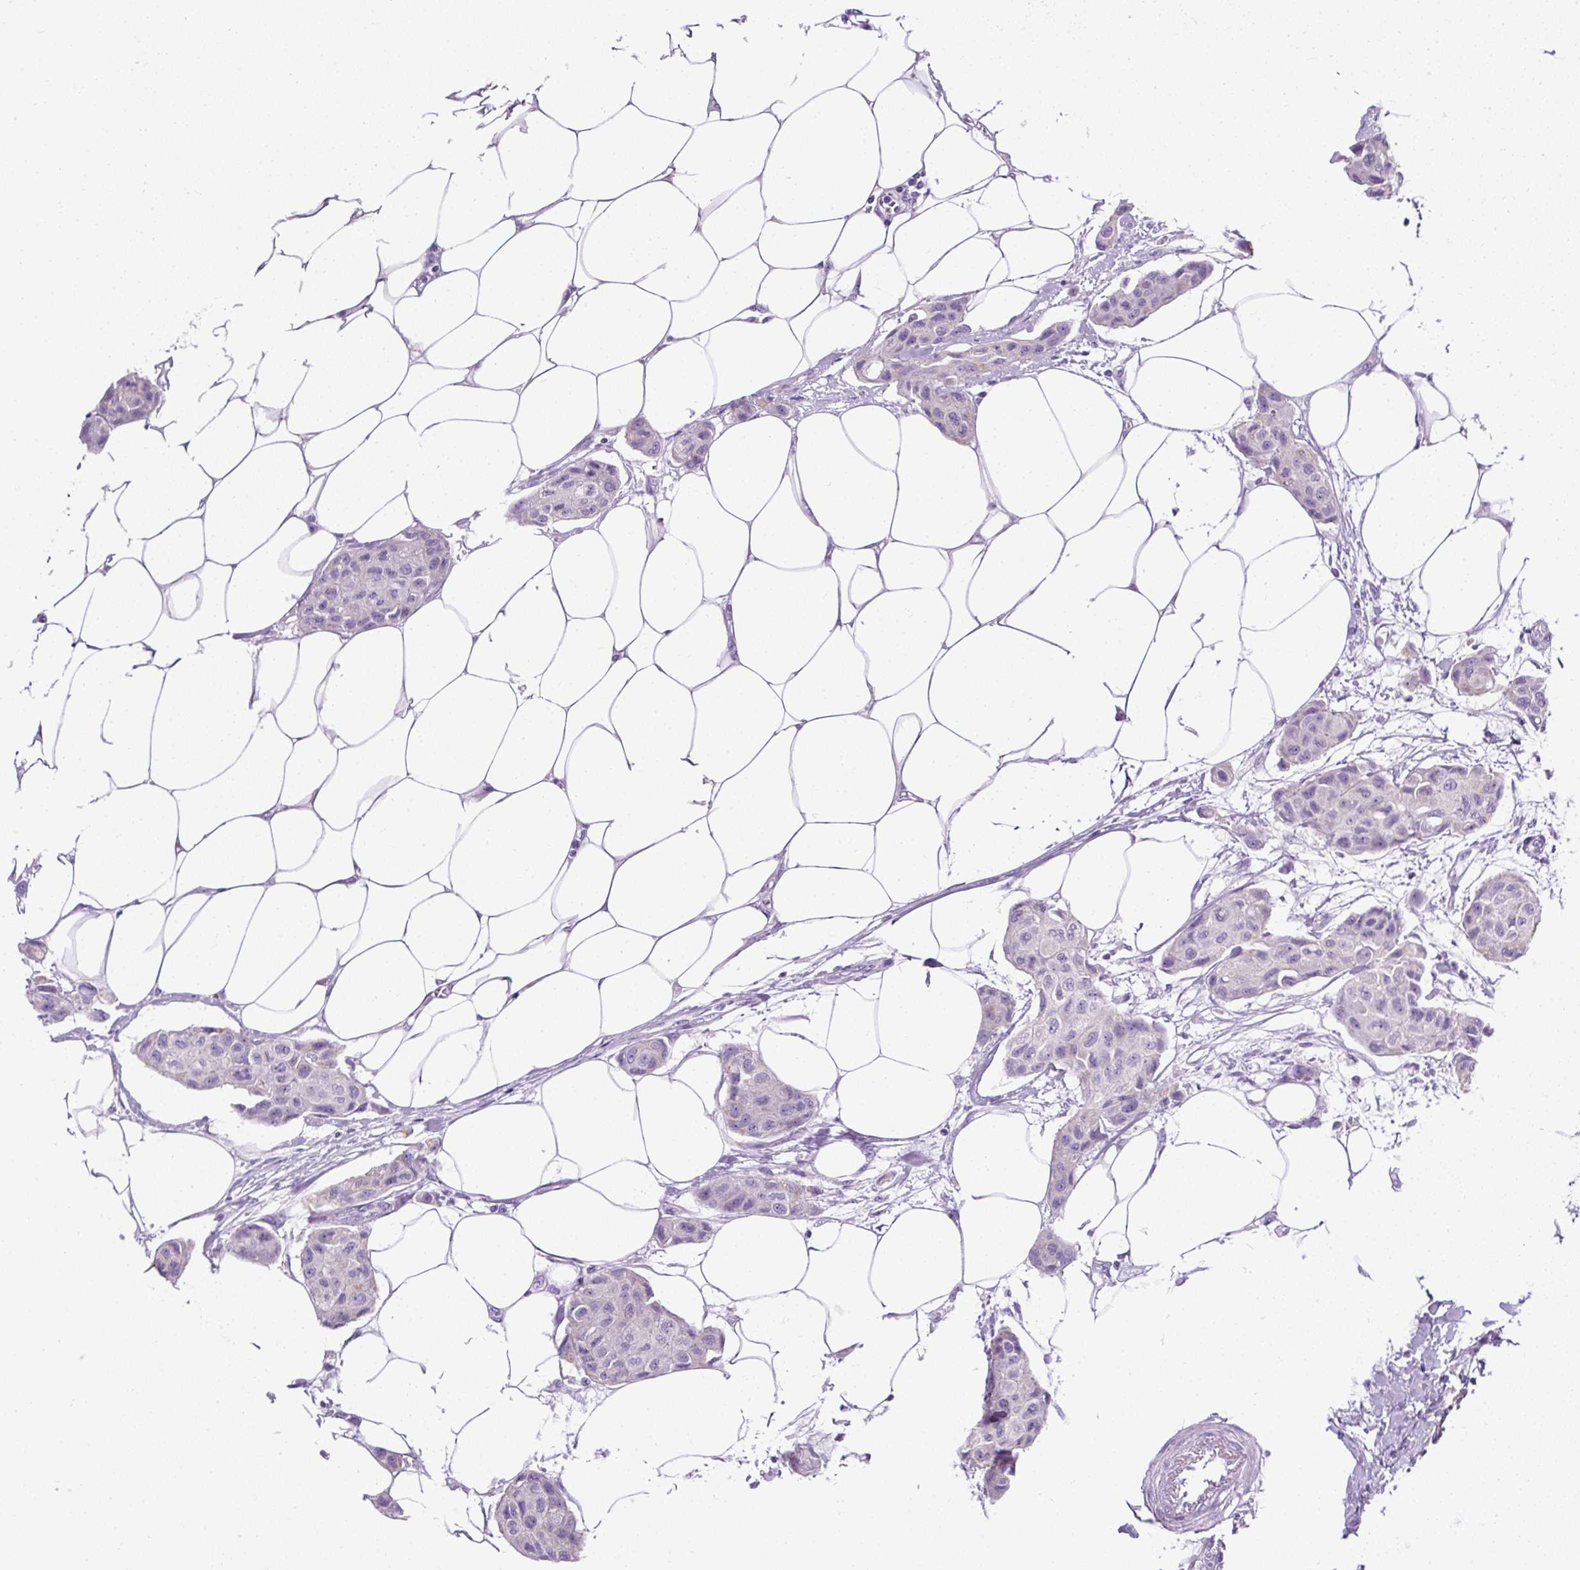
{"staining": {"intensity": "negative", "quantity": "none", "location": "none"}, "tissue": "breast cancer", "cell_type": "Tumor cells", "image_type": "cancer", "snomed": [{"axis": "morphology", "description": "Duct carcinoma"}, {"axis": "topography", "description": "Breast"}, {"axis": "topography", "description": "Lymph node"}], "caption": "Tumor cells show no significant protein expression in breast invasive ductal carcinoma. (Brightfield microscopy of DAB (3,3'-diaminobenzidine) immunohistochemistry at high magnification).", "gene": "C2CD4C", "patient": {"sex": "female", "age": 80}}